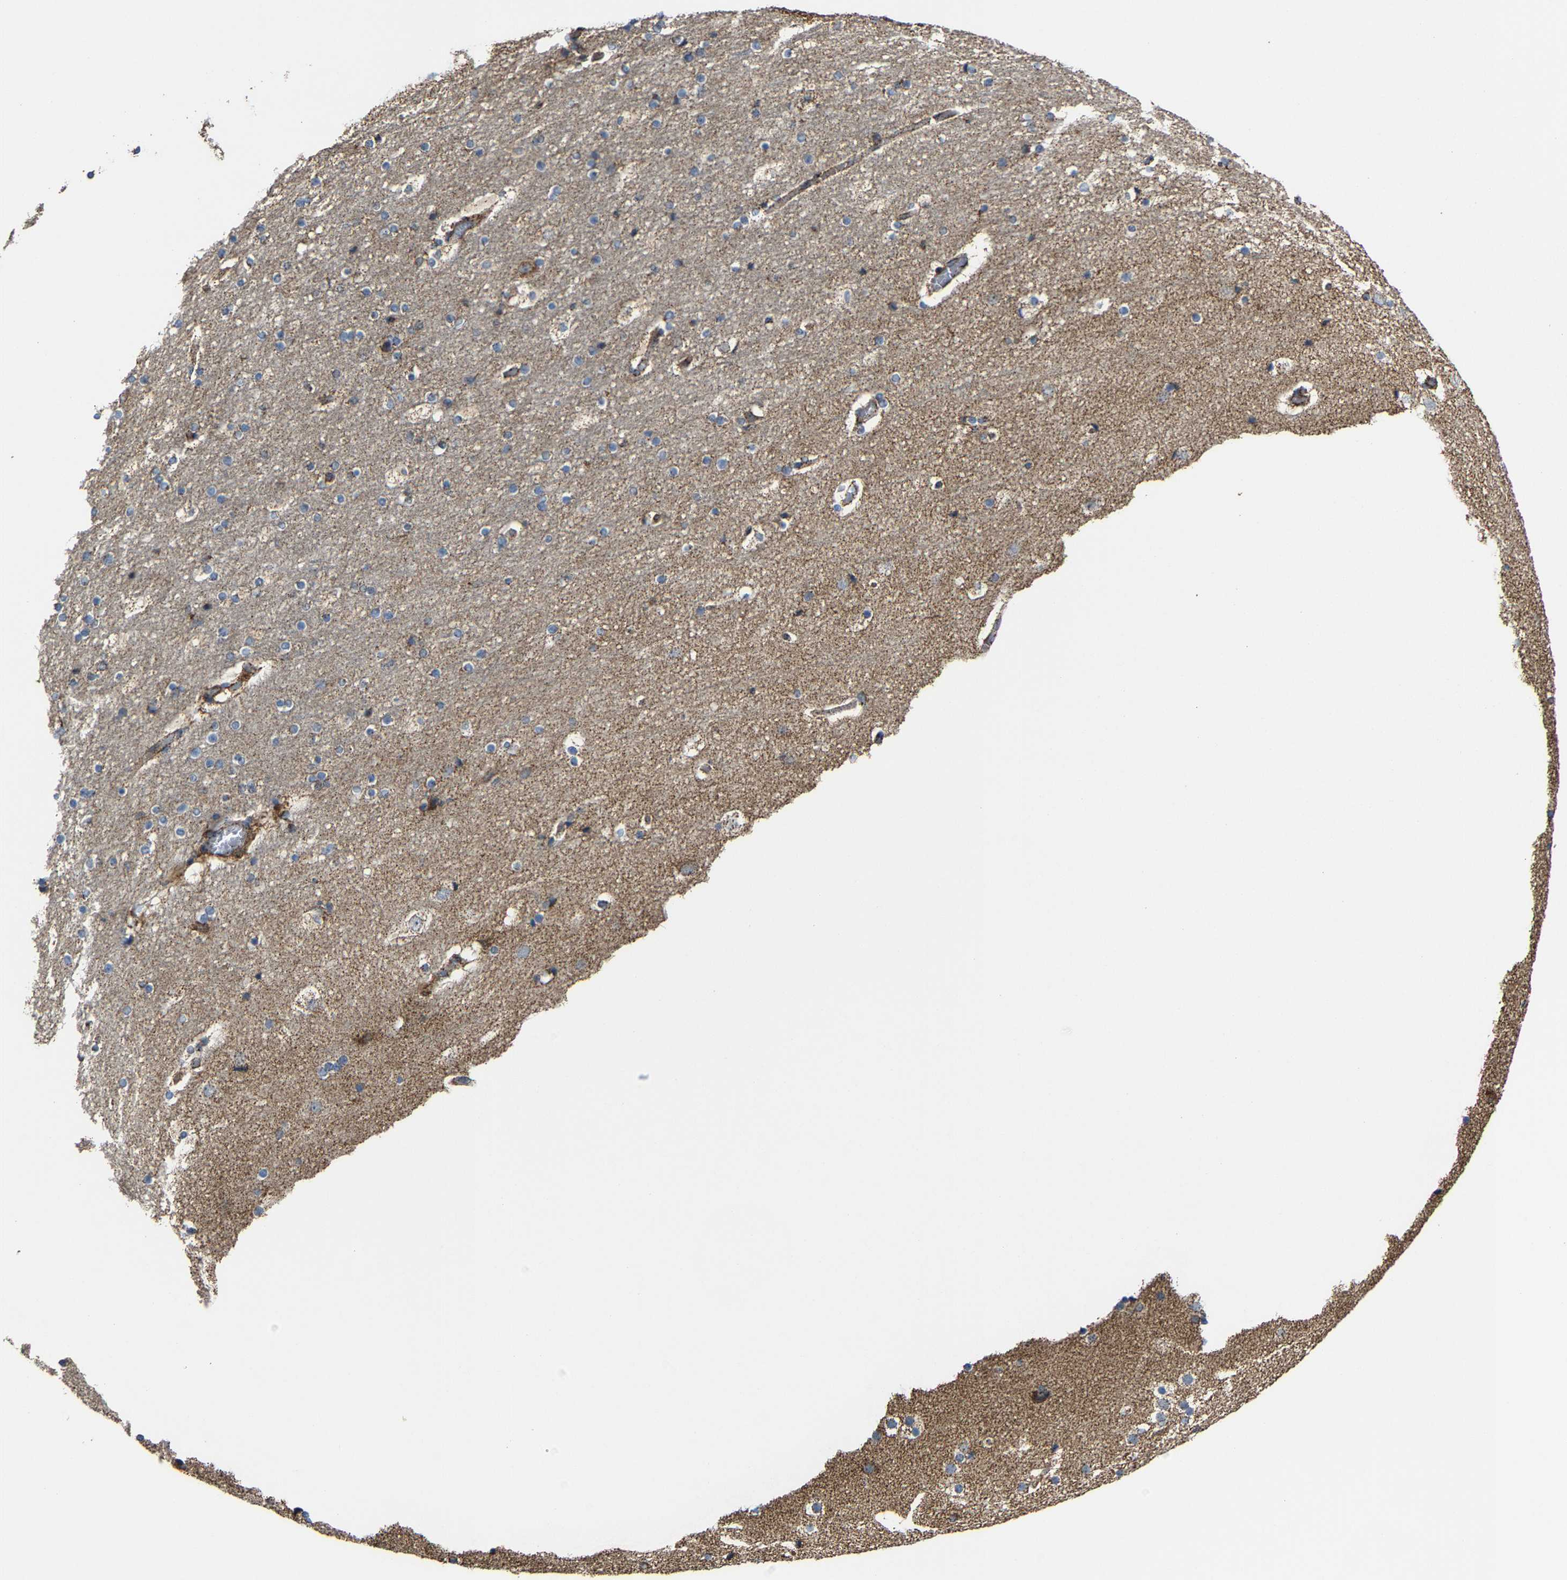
{"staining": {"intensity": "moderate", "quantity": ">75%", "location": "cytoplasmic/membranous"}, "tissue": "cerebral cortex", "cell_type": "Endothelial cells", "image_type": "normal", "snomed": [{"axis": "morphology", "description": "Normal tissue, NOS"}, {"axis": "topography", "description": "Cerebral cortex"}], "caption": "Brown immunohistochemical staining in unremarkable human cerebral cortex exhibits moderate cytoplasmic/membranous positivity in about >75% of endothelial cells.", "gene": "NDUFV3", "patient": {"sex": "male", "age": 57}}